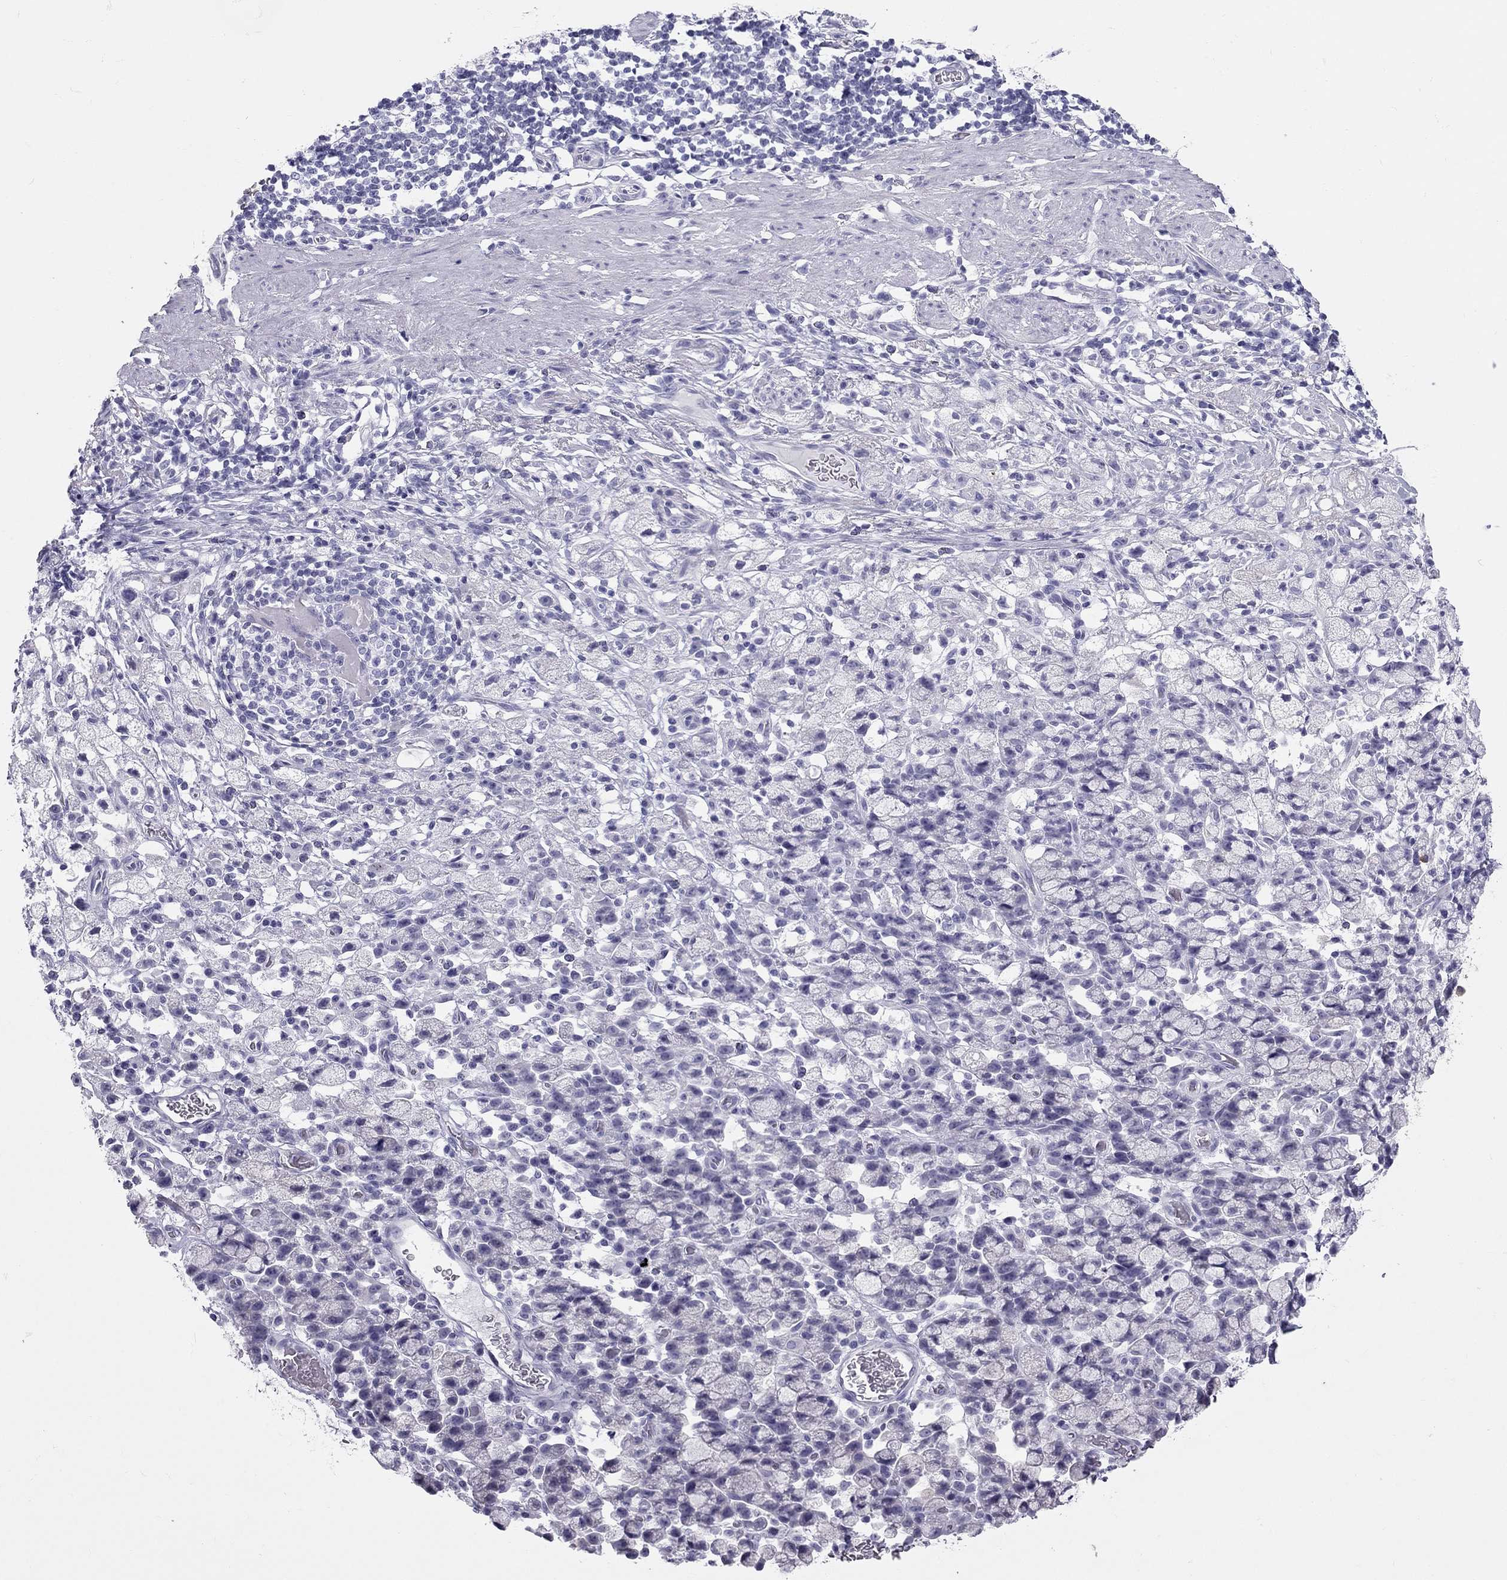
{"staining": {"intensity": "negative", "quantity": "none", "location": "none"}, "tissue": "stomach cancer", "cell_type": "Tumor cells", "image_type": "cancer", "snomed": [{"axis": "morphology", "description": "Adenocarcinoma, NOS"}, {"axis": "topography", "description": "Stomach"}], "caption": "This is a histopathology image of IHC staining of stomach adenocarcinoma, which shows no expression in tumor cells.", "gene": "TRPM3", "patient": {"sex": "male", "age": 58}}